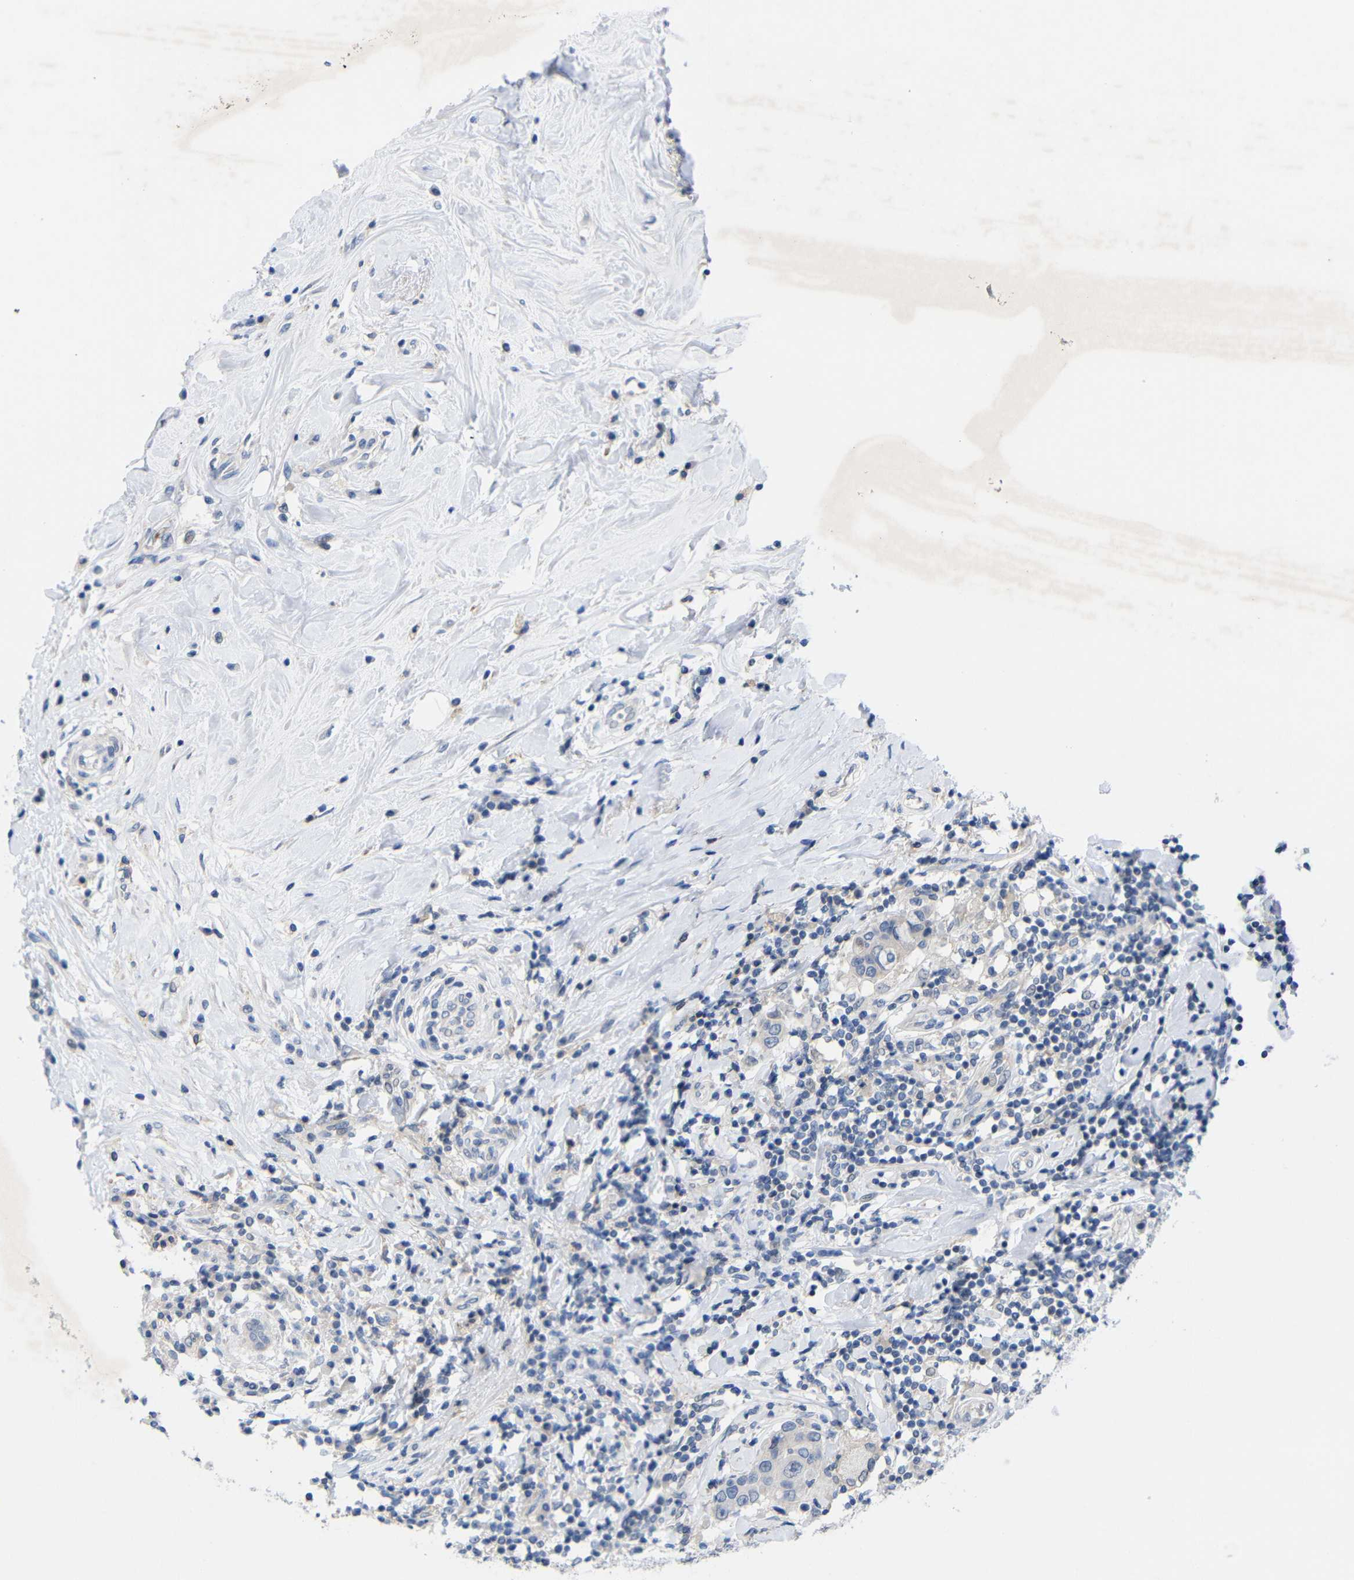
{"staining": {"intensity": "negative", "quantity": "none", "location": "none"}, "tissue": "breast cancer", "cell_type": "Tumor cells", "image_type": "cancer", "snomed": [{"axis": "morphology", "description": "Duct carcinoma"}, {"axis": "topography", "description": "Breast"}], "caption": "Protein analysis of breast cancer demonstrates no significant positivity in tumor cells.", "gene": "CMTM1", "patient": {"sex": "female", "age": 27}}